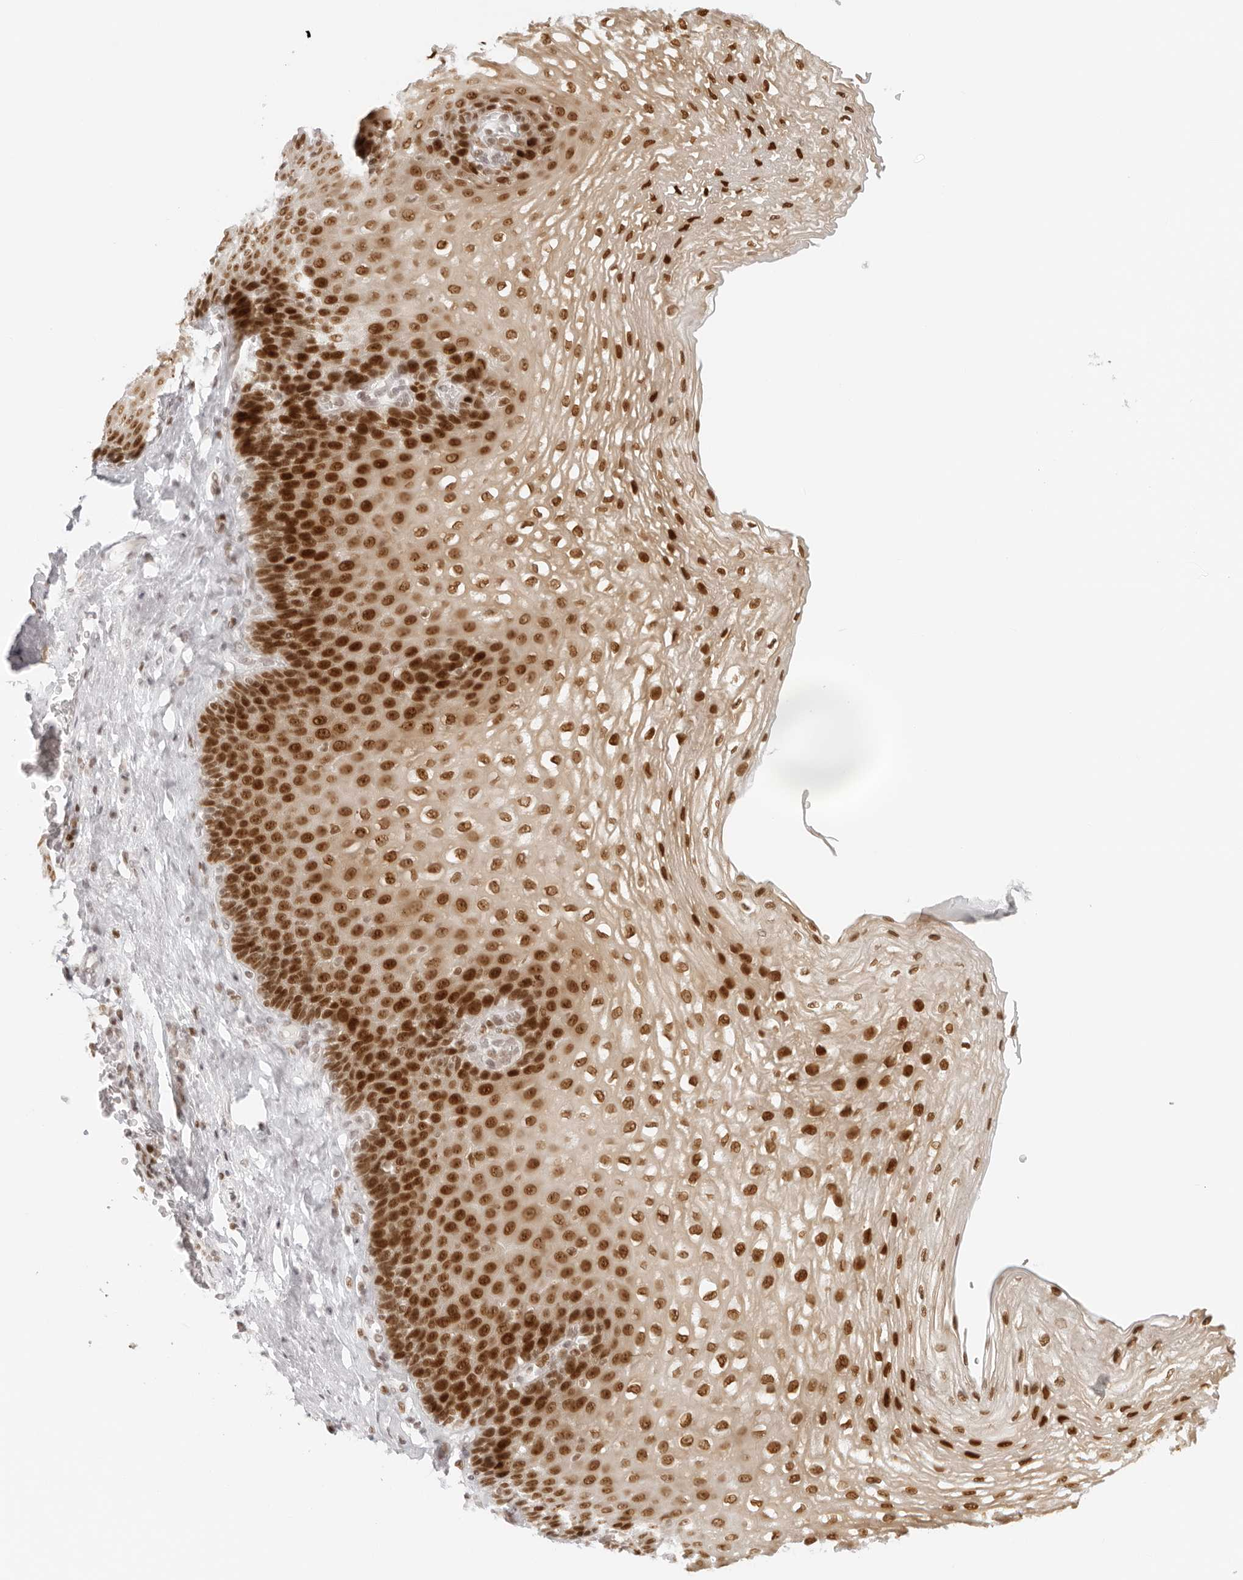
{"staining": {"intensity": "strong", "quantity": ">75%", "location": "nuclear"}, "tissue": "esophagus", "cell_type": "Squamous epithelial cells", "image_type": "normal", "snomed": [{"axis": "morphology", "description": "Normal tissue, NOS"}, {"axis": "topography", "description": "Esophagus"}], "caption": "Protein staining of normal esophagus shows strong nuclear expression in approximately >75% of squamous epithelial cells. Nuclei are stained in blue.", "gene": "RCC1", "patient": {"sex": "female", "age": 66}}